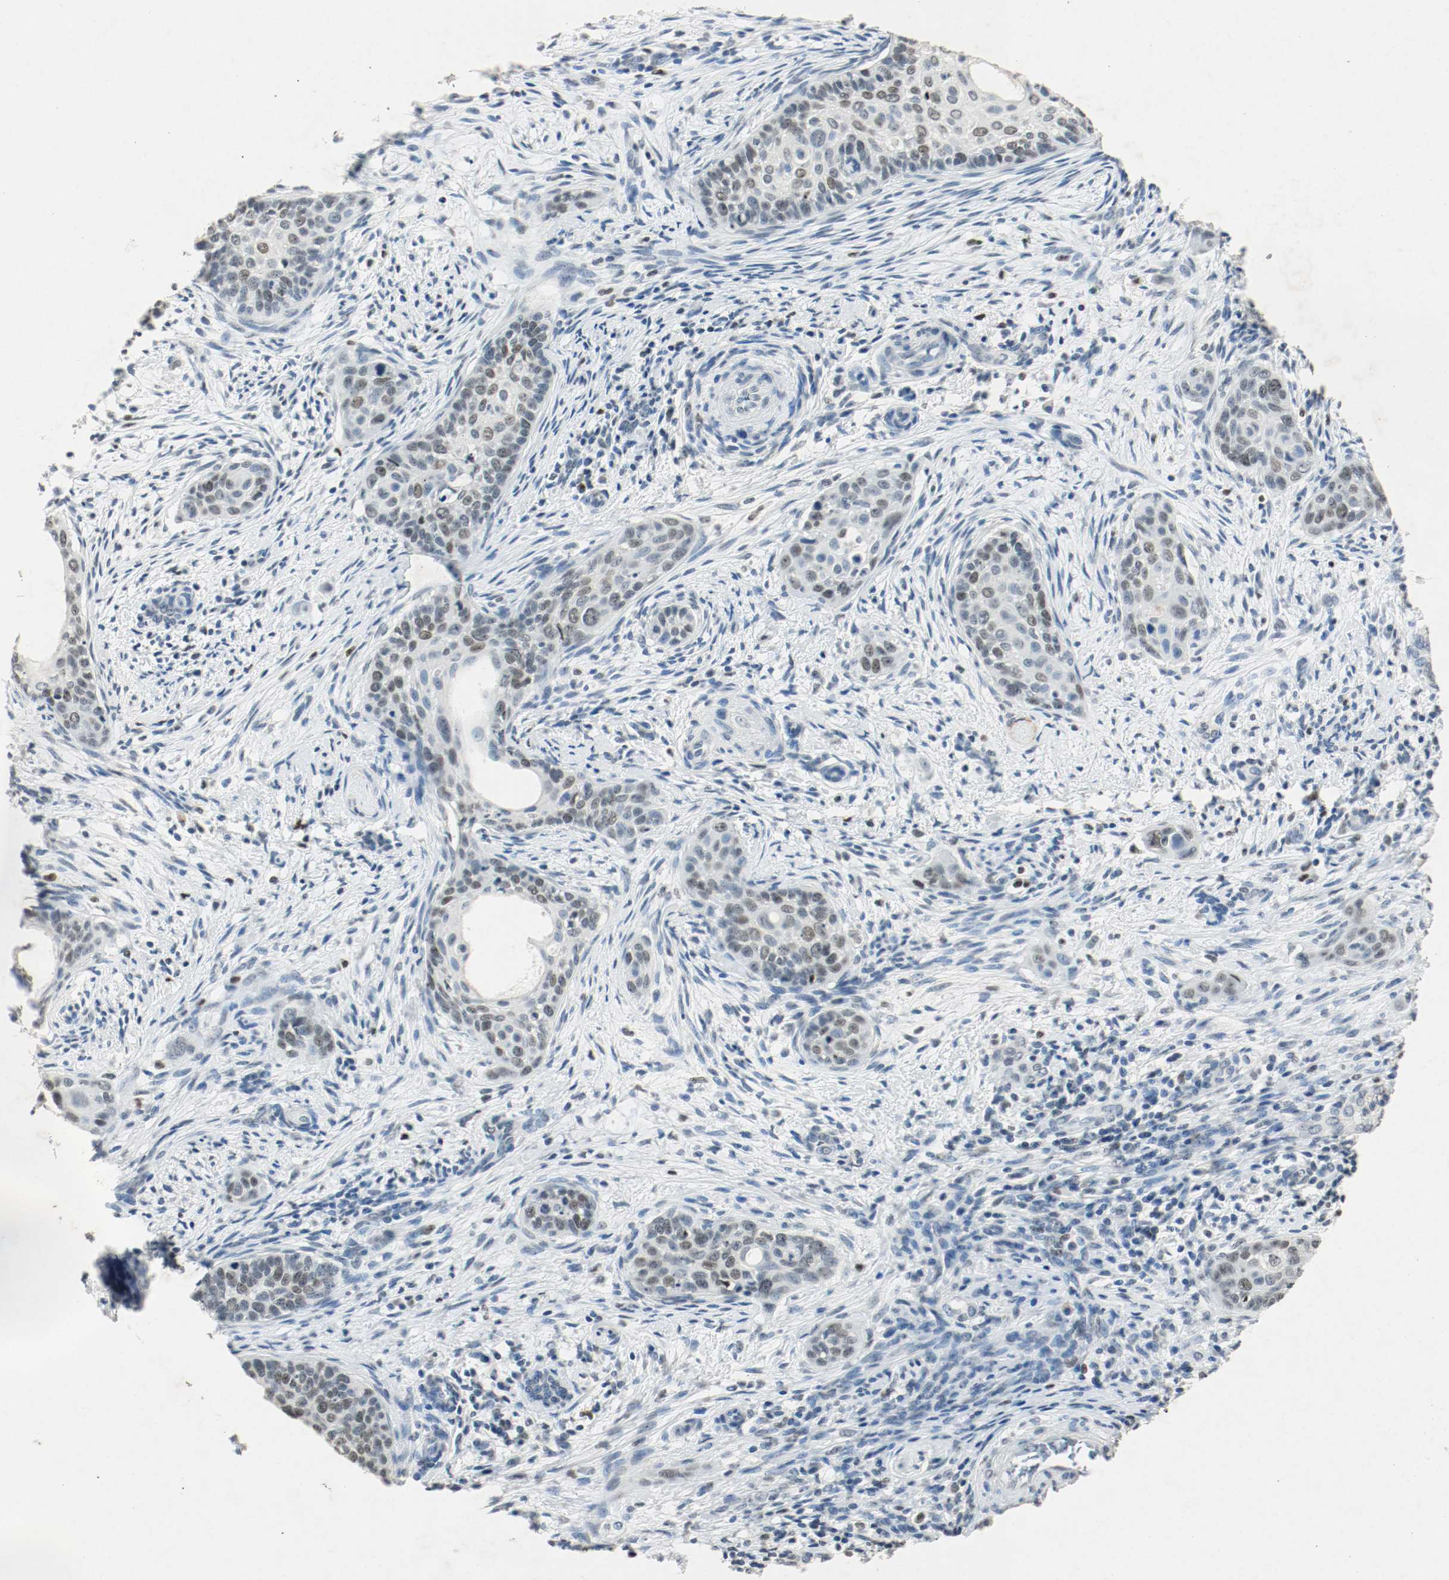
{"staining": {"intensity": "moderate", "quantity": ">75%", "location": "nuclear"}, "tissue": "cervical cancer", "cell_type": "Tumor cells", "image_type": "cancer", "snomed": [{"axis": "morphology", "description": "Squamous cell carcinoma, NOS"}, {"axis": "topography", "description": "Cervix"}], "caption": "Immunohistochemistry of cervical squamous cell carcinoma reveals medium levels of moderate nuclear expression in about >75% of tumor cells.", "gene": "DNMT1", "patient": {"sex": "female", "age": 33}}